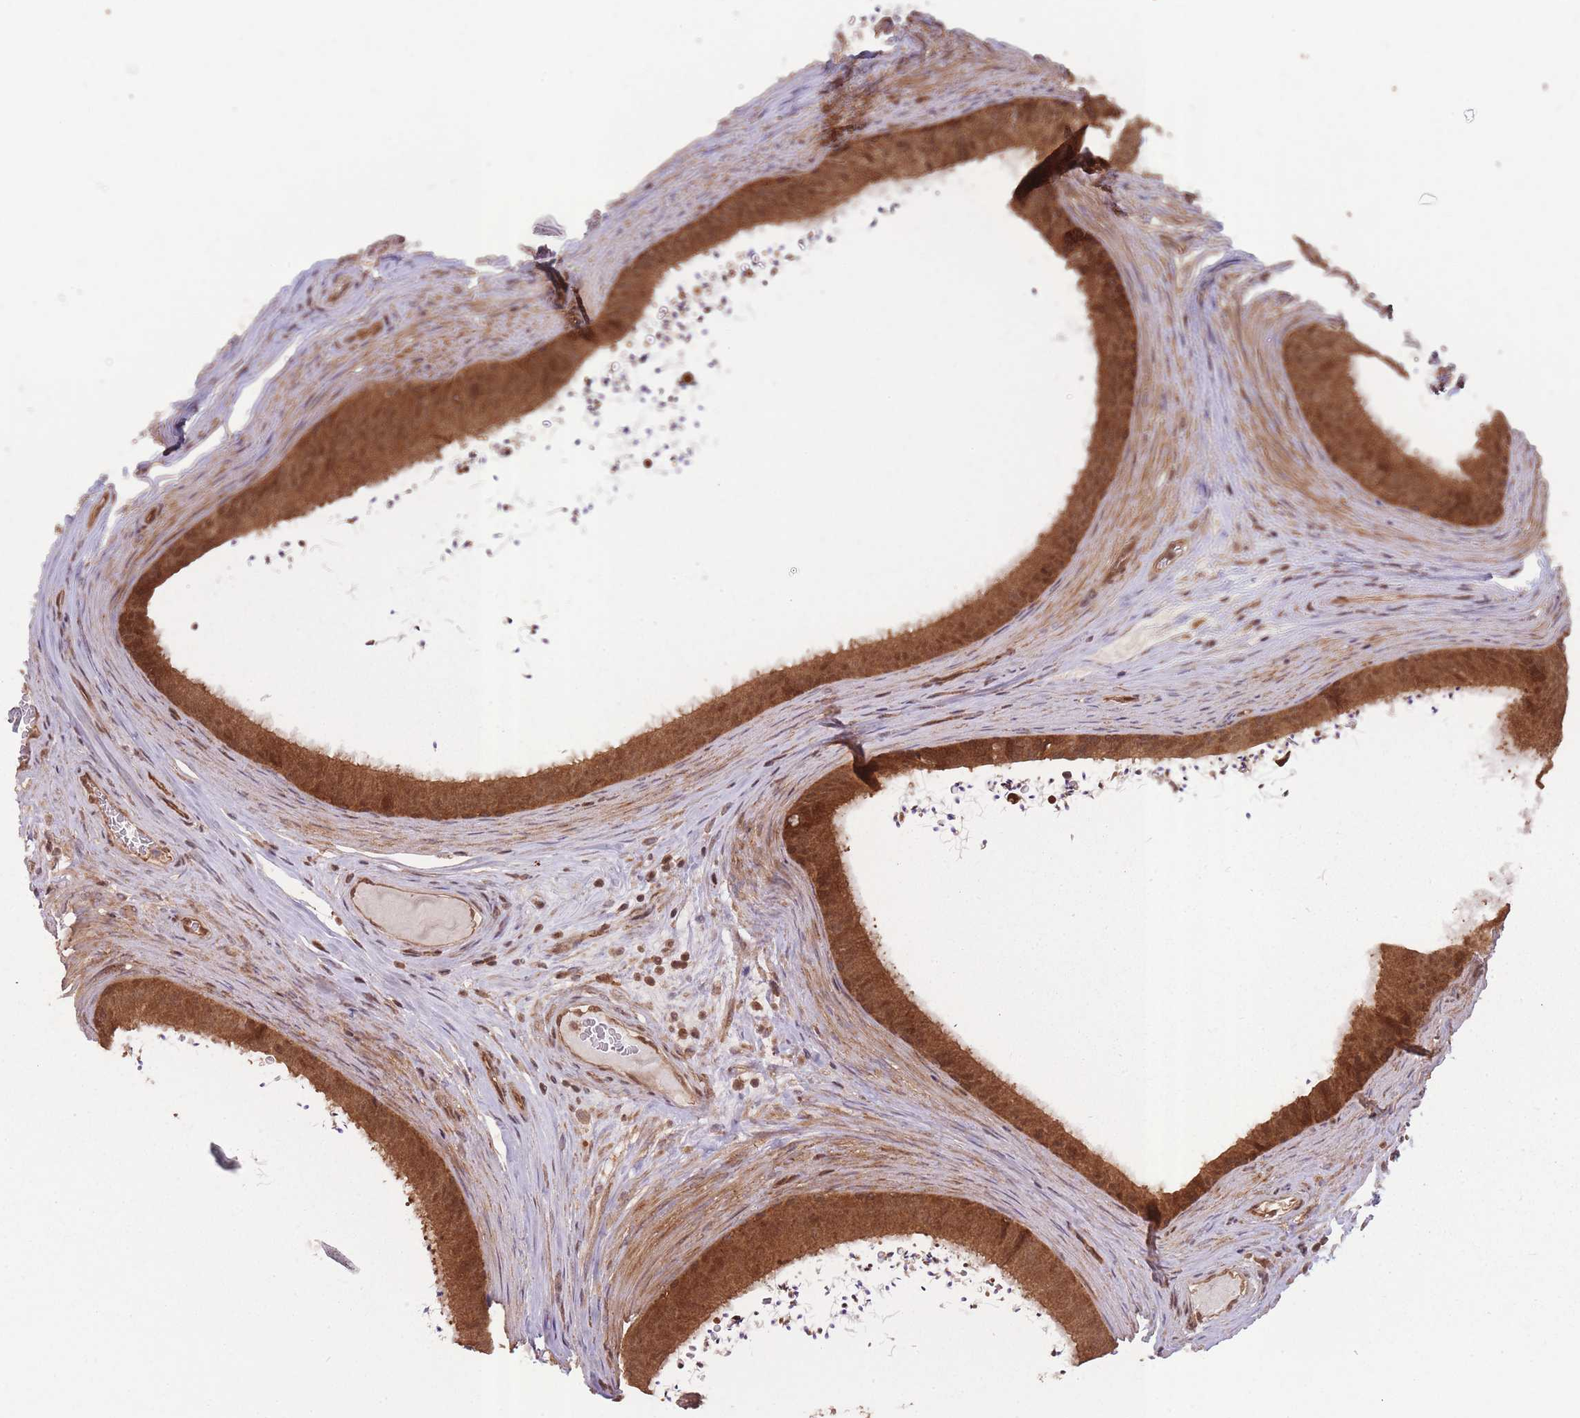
{"staining": {"intensity": "strong", "quantity": ">75%", "location": "cytoplasmic/membranous"}, "tissue": "epididymis", "cell_type": "Glandular cells", "image_type": "normal", "snomed": [{"axis": "morphology", "description": "Normal tissue, NOS"}, {"axis": "topography", "description": "Testis"}, {"axis": "topography", "description": "Epididymis"}], "caption": "The photomicrograph exhibits a brown stain indicating the presence of a protein in the cytoplasmic/membranous of glandular cells in epididymis. The staining is performed using DAB (3,3'-diaminobenzidine) brown chromogen to label protein expression. The nuclei are counter-stained blue using hematoxylin.", "gene": "PPP6R3", "patient": {"sex": "male", "age": 41}}